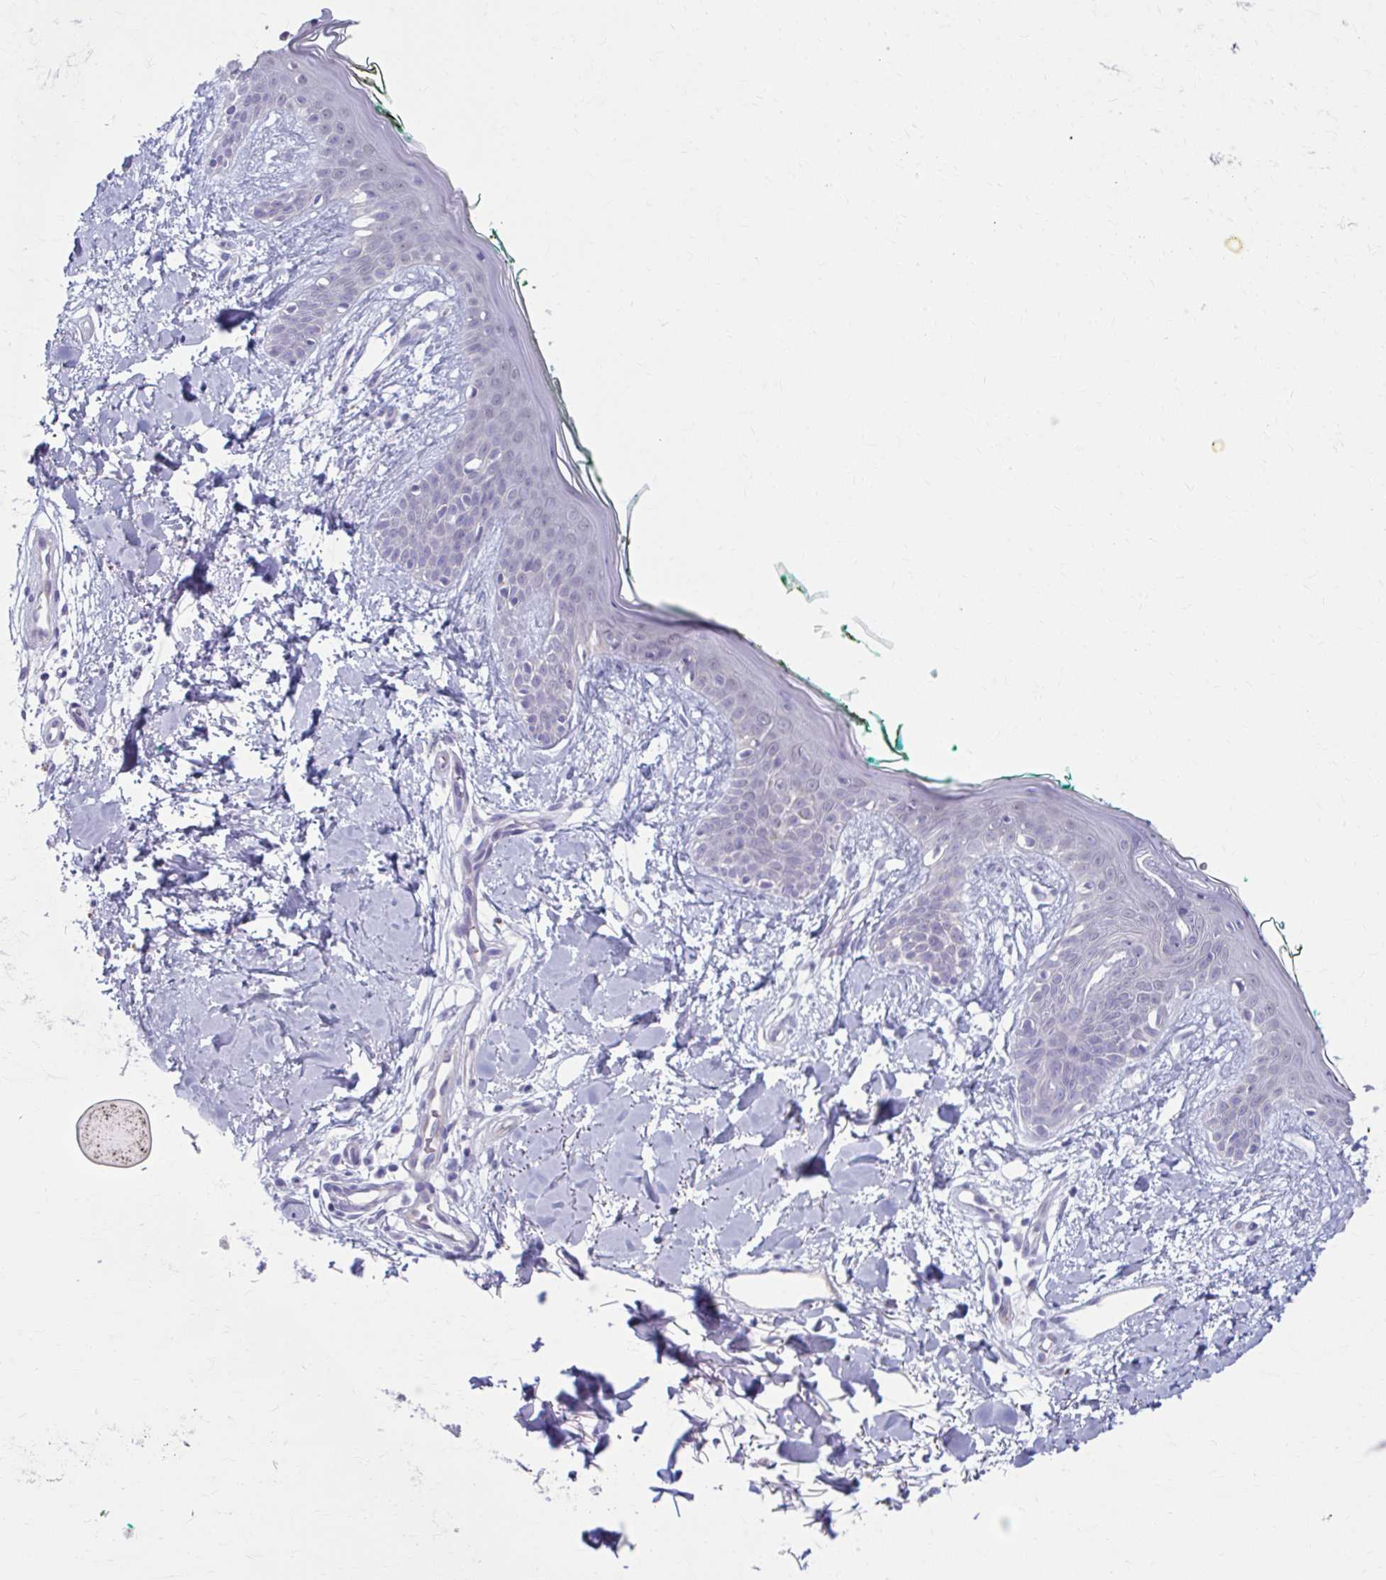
{"staining": {"intensity": "negative", "quantity": "none", "location": "none"}, "tissue": "skin", "cell_type": "Fibroblasts", "image_type": "normal", "snomed": [{"axis": "morphology", "description": "Normal tissue, NOS"}, {"axis": "topography", "description": "Skin"}], "caption": "Skin was stained to show a protein in brown. There is no significant staining in fibroblasts. (DAB (3,3'-diaminobenzidine) immunohistochemistry (IHC) visualized using brightfield microscopy, high magnification).", "gene": "C12orf71", "patient": {"sex": "female", "age": 34}}